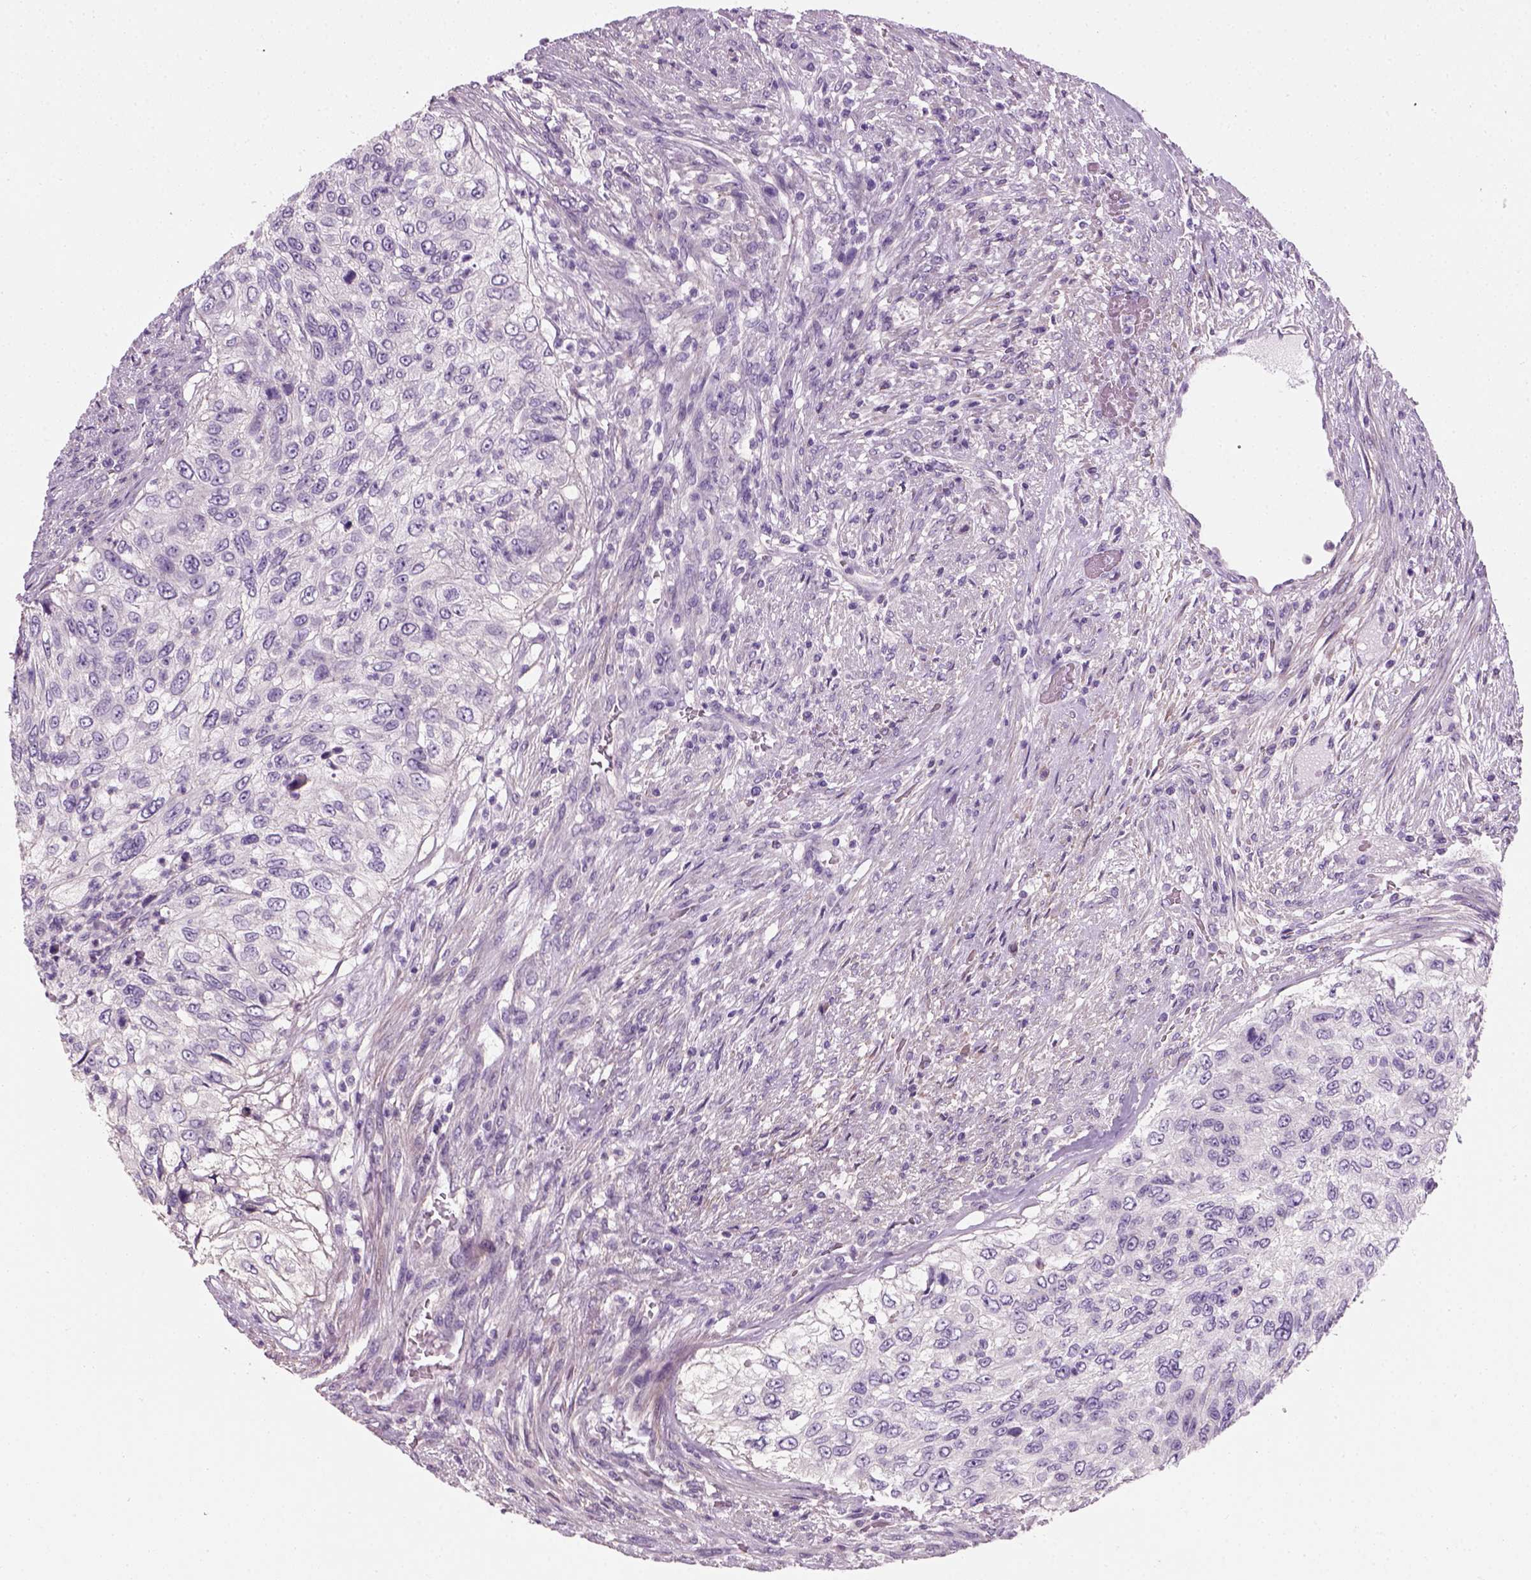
{"staining": {"intensity": "negative", "quantity": "none", "location": "none"}, "tissue": "urothelial cancer", "cell_type": "Tumor cells", "image_type": "cancer", "snomed": [{"axis": "morphology", "description": "Urothelial carcinoma, High grade"}, {"axis": "topography", "description": "Urinary bladder"}], "caption": "Immunohistochemistry of urothelial carcinoma (high-grade) exhibits no staining in tumor cells. The staining was performed using DAB (3,3'-diaminobenzidine) to visualize the protein expression in brown, while the nuclei were stained in blue with hematoxylin (Magnification: 20x).", "gene": "ELOVL3", "patient": {"sex": "female", "age": 60}}